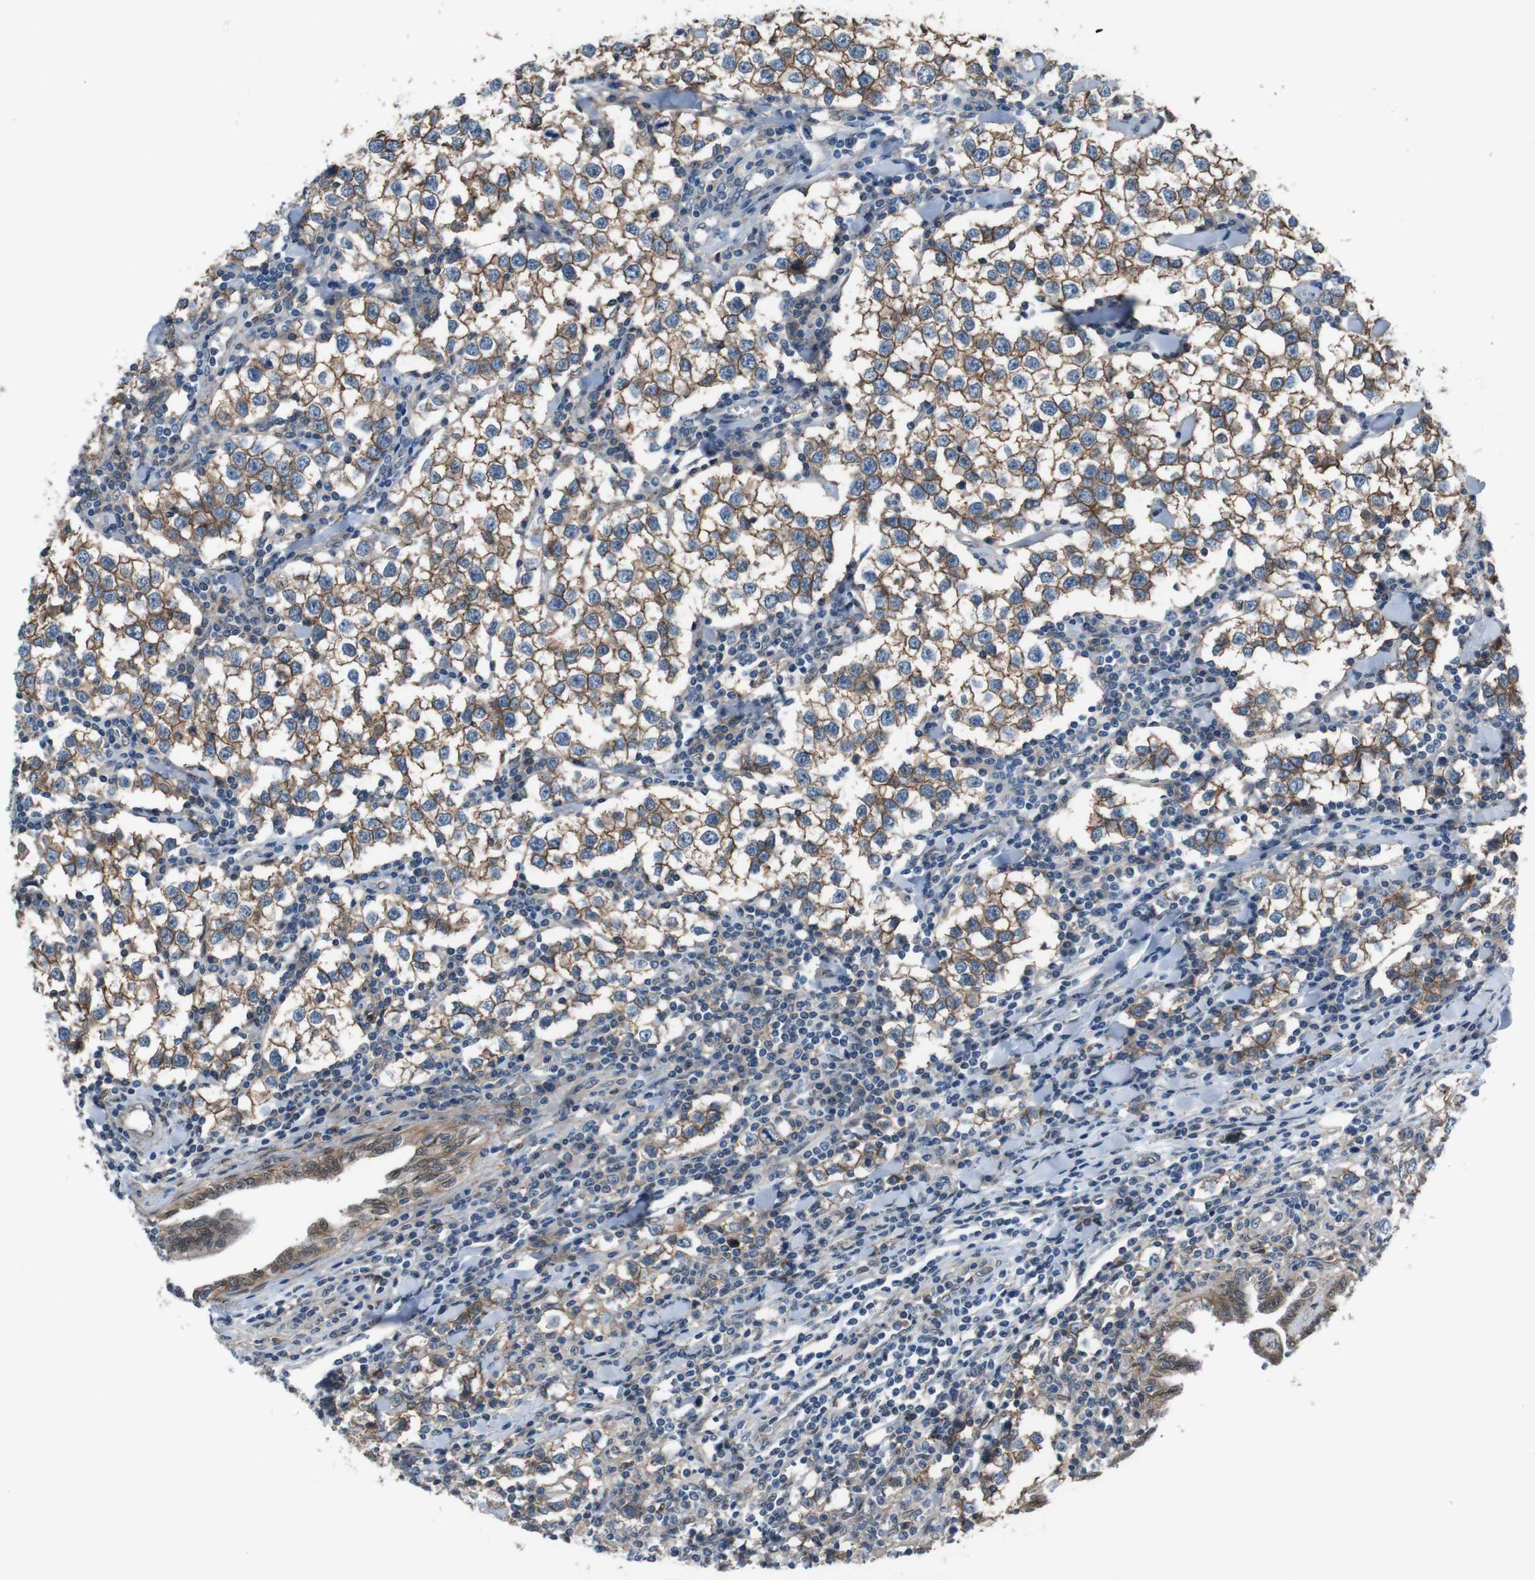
{"staining": {"intensity": "moderate", "quantity": ">75%", "location": "cytoplasmic/membranous"}, "tissue": "testis cancer", "cell_type": "Tumor cells", "image_type": "cancer", "snomed": [{"axis": "morphology", "description": "Seminoma, NOS"}, {"axis": "morphology", "description": "Carcinoma, Embryonal, NOS"}, {"axis": "topography", "description": "Testis"}], "caption": "Protein expression analysis of human testis seminoma reveals moderate cytoplasmic/membranous staining in approximately >75% of tumor cells. The staining was performed using DAB (3,3'-diaminobenzidine) to visualize the protein expression in brown, while the nuclei were stained in blue with hematoxylin (Magnification: 20x).", "gene": "ATP2B1", "patient": {"sex": "male", "age": 36}}